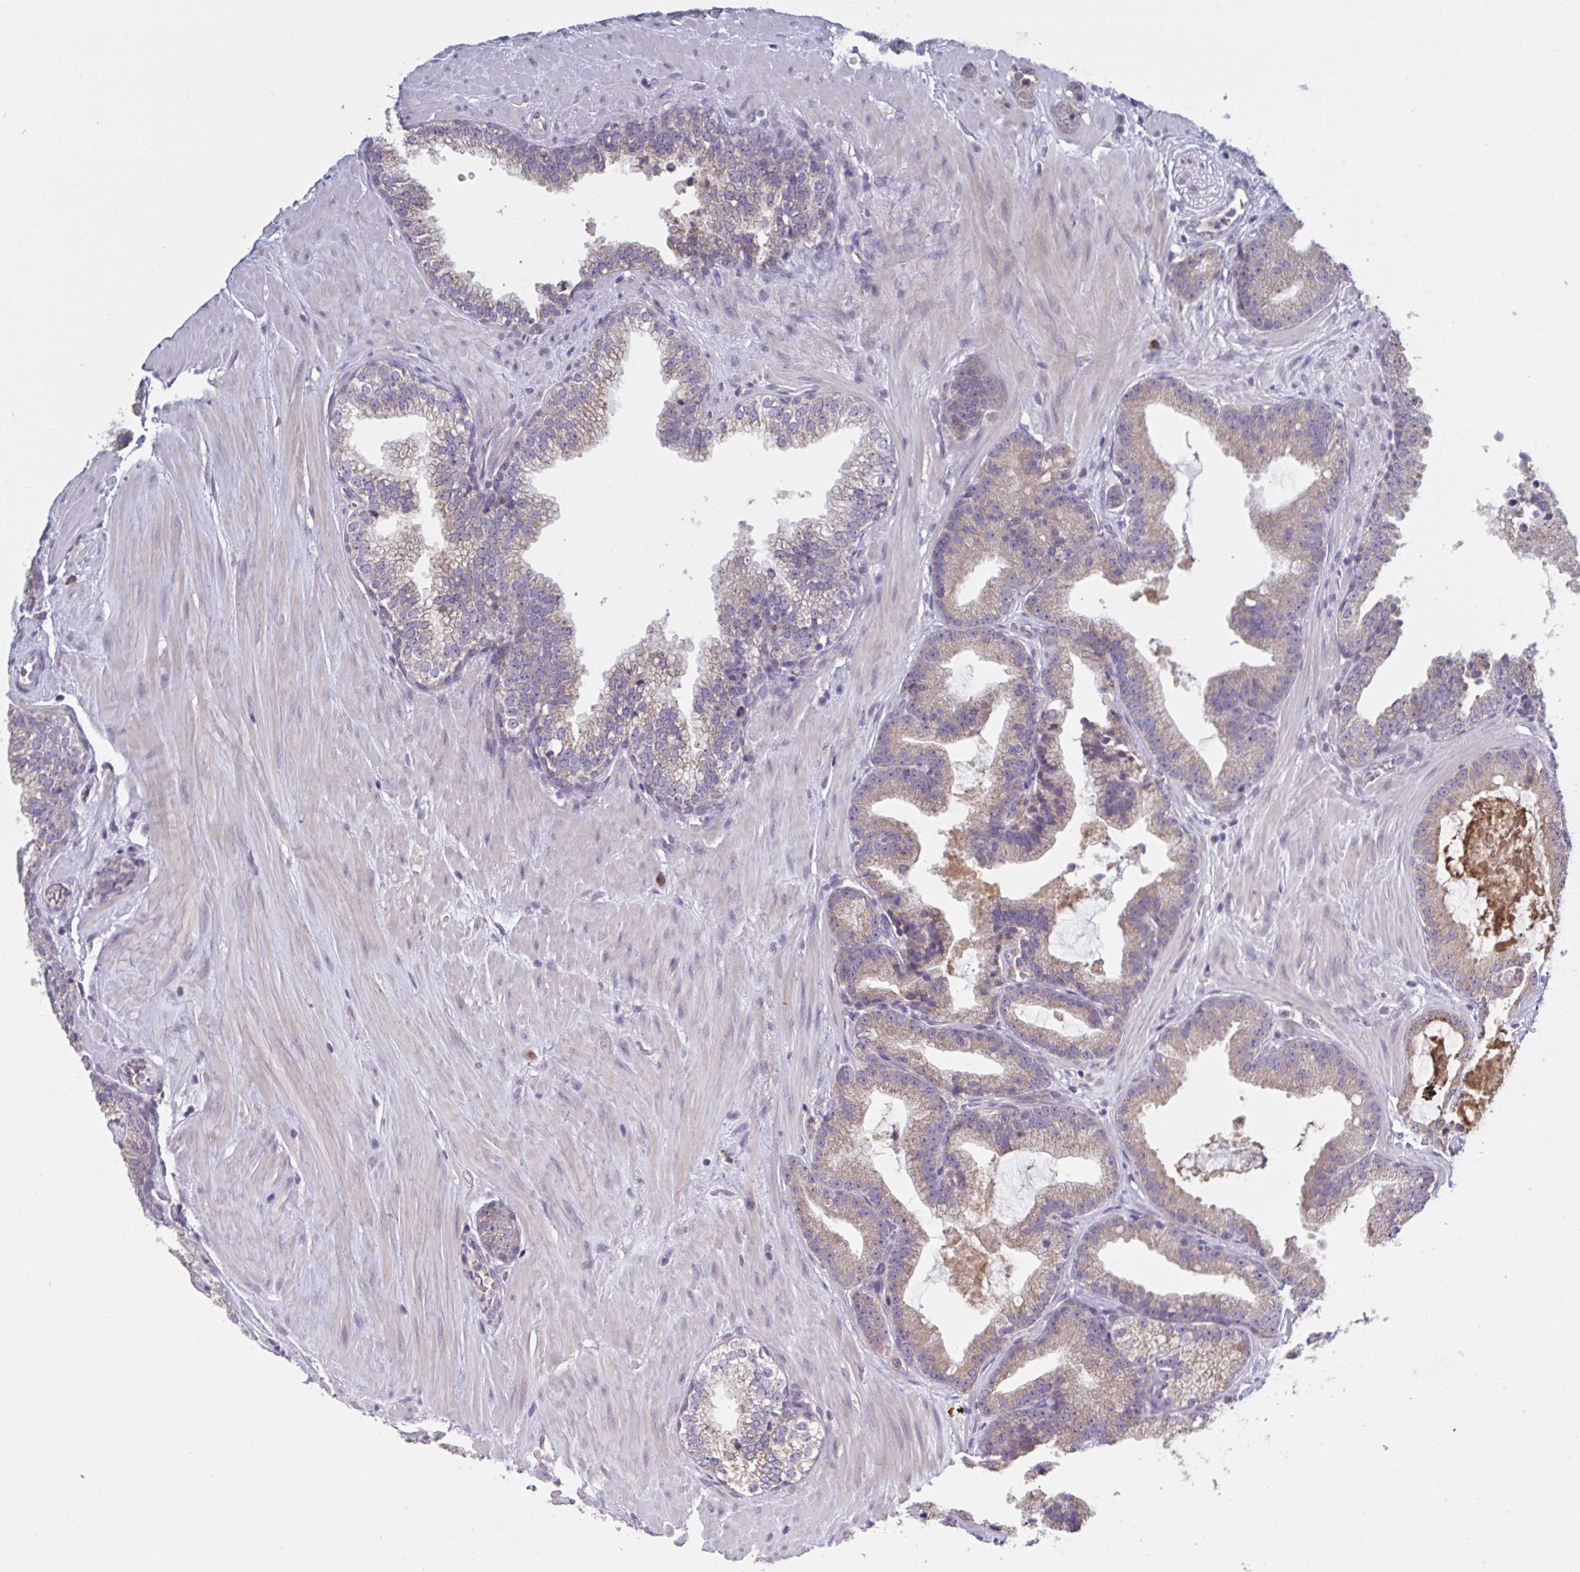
{"staining": {"intensity": "moderate", "quantity": ">75%", "location": "cytoplasmic/membranous"}, "tissue": "prostate cancer", "cell_type": "Tumor cells", "image_type": "cancer", "snomed": [{"axis": "morphology", "description": "Adenocarcinoma, High grade"}, {"axis": "topography", "description": "Prostate"}], "caption": "IHC staining of prostate cancer (adenocarcinoma (high-grade)), which exhibits medium levels of moderate cytoplasmic/membranous positivity in about >75% of tumor cells indicating moderate cytoplasmic/membranous protein staining. The staining was performed using DAB (brown) for protein detection and nuclei were counterstained in hematoxylin (blue).", "gene": "CD1E", "patient": {"sex": "male", "age": 65}}